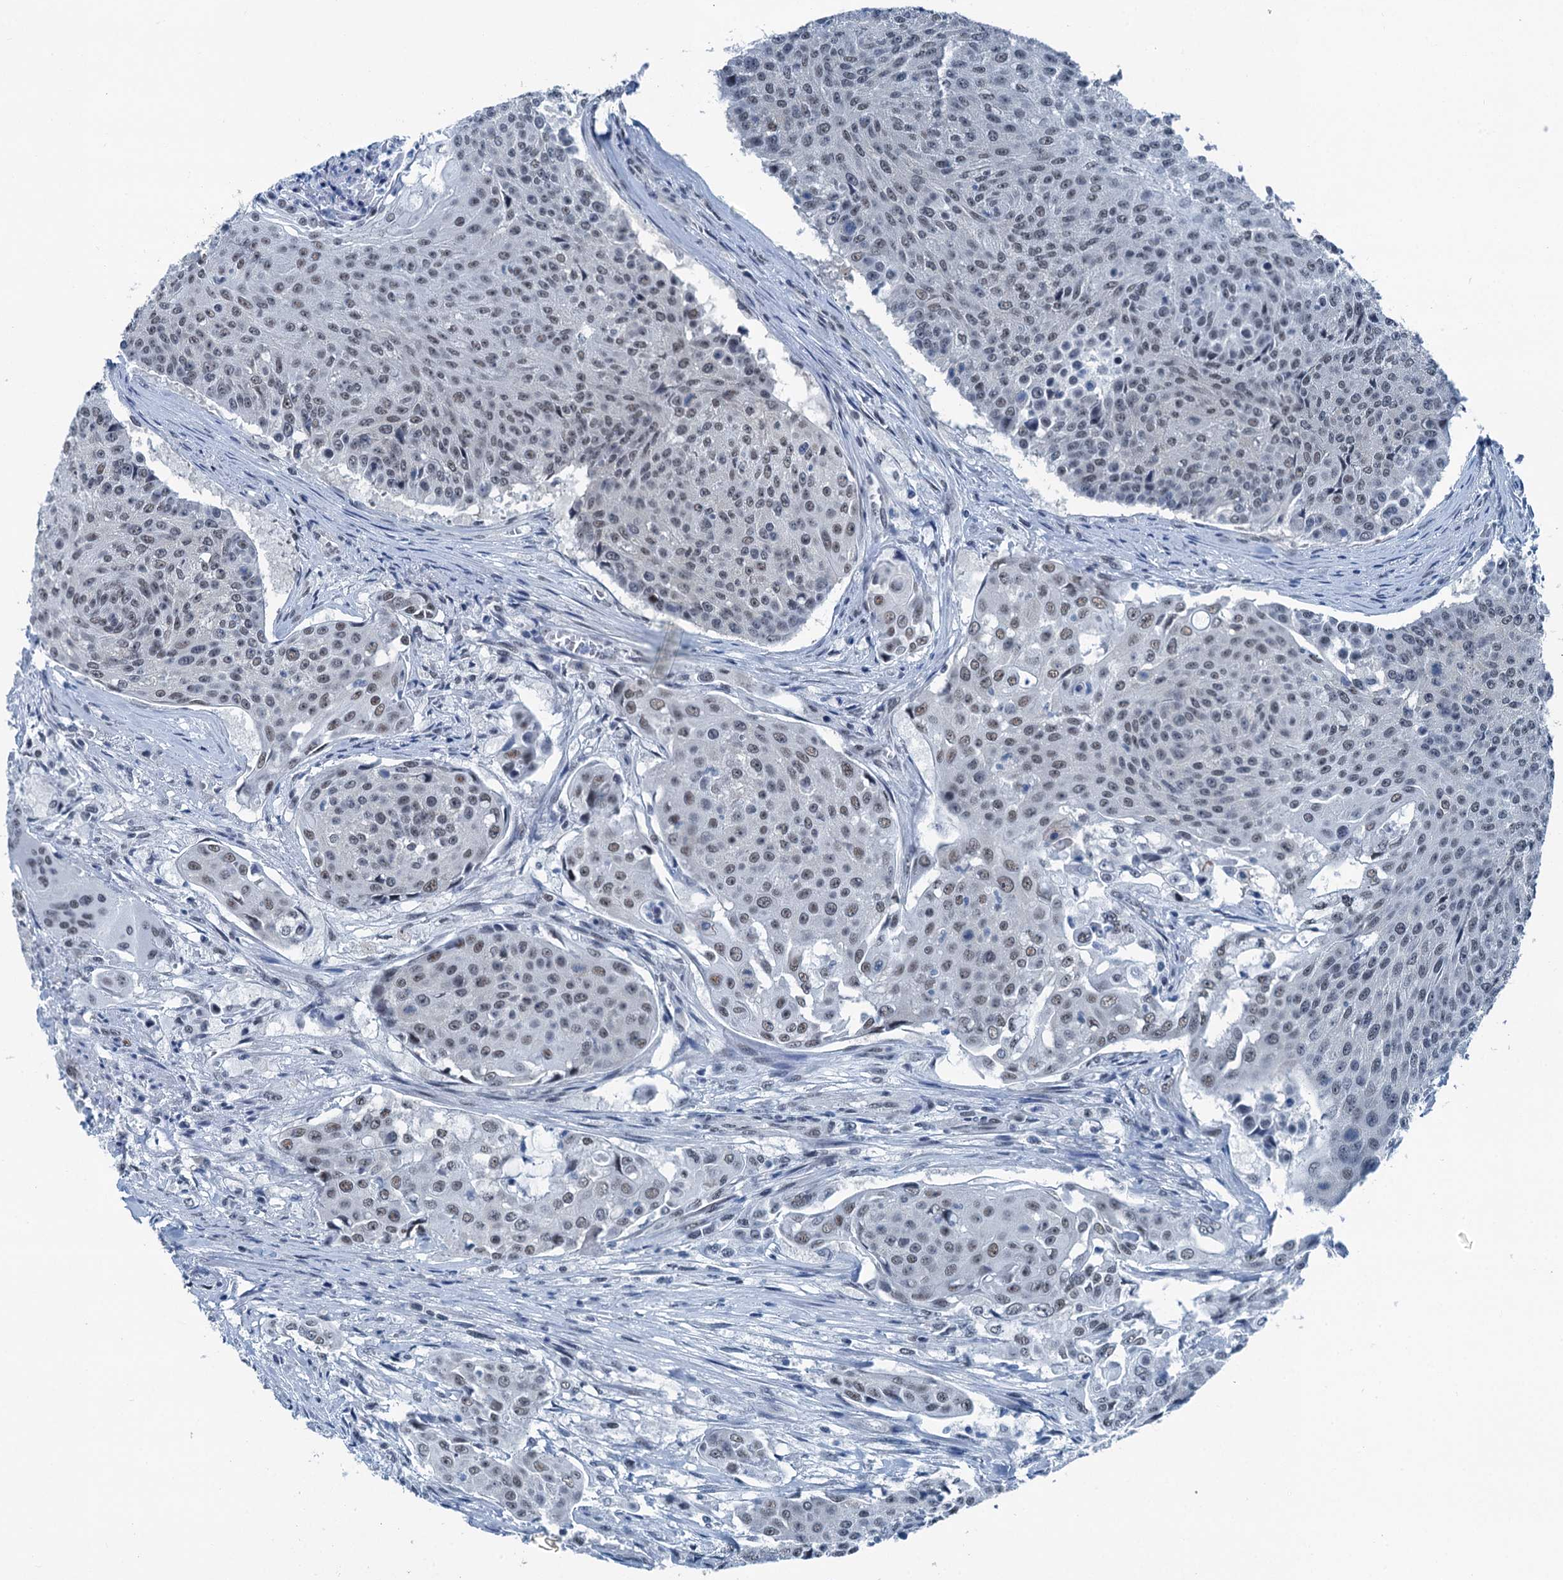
{"staining": {"intensity": "weak", "quantity": "25%-75%", "location": "nuclear"}, "tissue": "urothelial cancer", "cell_type": "Tumor cells", "image_type": "cancer", "snomed": [{"axis": "morphology", "description": "Urothelial carcinoma, High grade"}, {"axis": "topography", "description": "Urinary bladder"}], "caption": "This histopathology image exhibits urothelial cancer stained with immunohistochemistry (IHC) to label a protein in brown. The nuclear of tumor cells show weak positivity for the protein. Nuclei are counter-stained blue.", "gene": "TRPT1", "patient": {"sex": "female", "age": 63}}